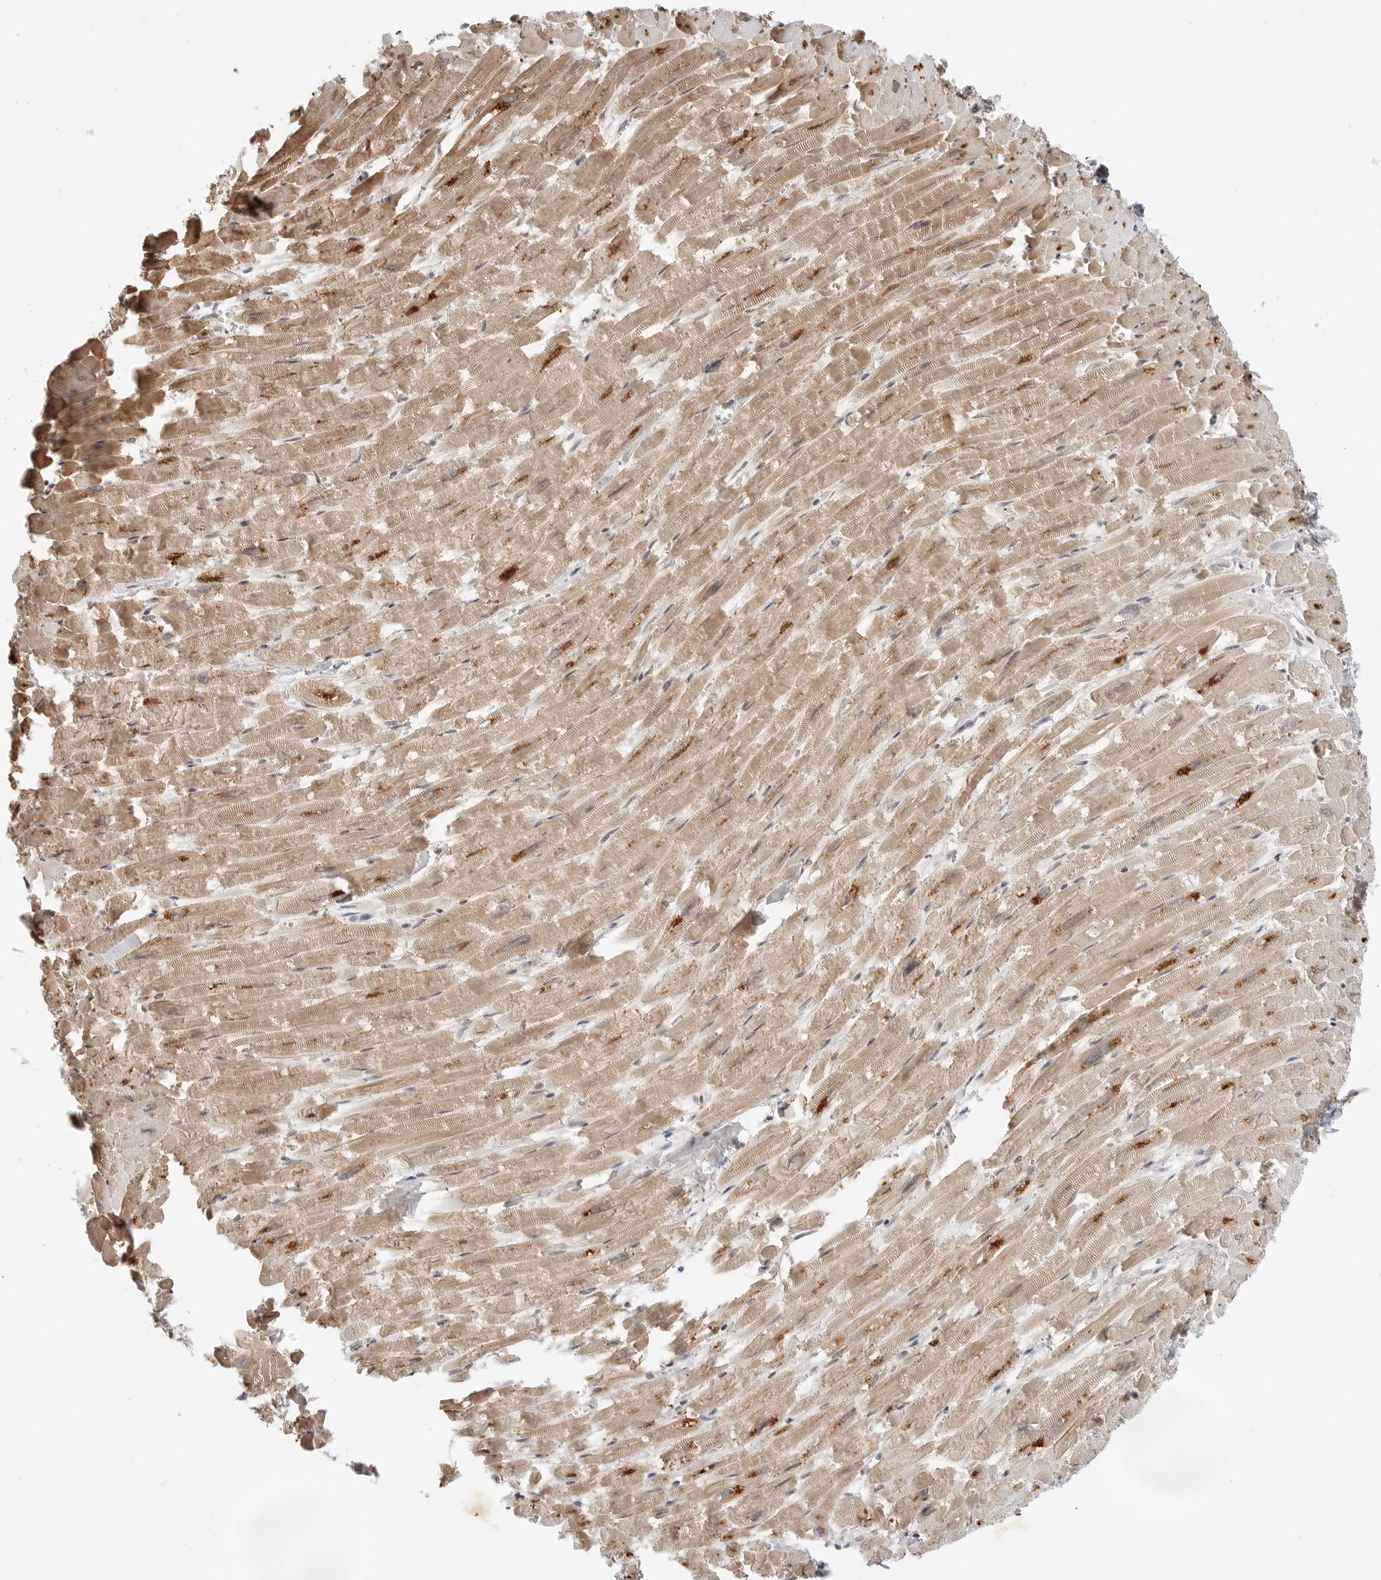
{"staining": {"intensity": "moderate", "quantity": "25%-75%", "location": "cytoplasmic/membranous"}, "tissue": "heart muscle", "cell_type": "Cardiomyocytes", "image_type": "normal", "snomed": [{"axis": "morphology", "description": "Normal tissue, NOS"}, {"axis": "topography", "description": "Heart"}], "caption": "Immunohistochemistry (IHC) photomicrograph of benign heart muscle stained for a protein (brown), which displays medium levels of moderate cytoplasmic/membranous staining in approximately 25%-75% of cardiomyocytes.", "gene": "TIPRL", "patient": {"sex": "male", "age": 54}}